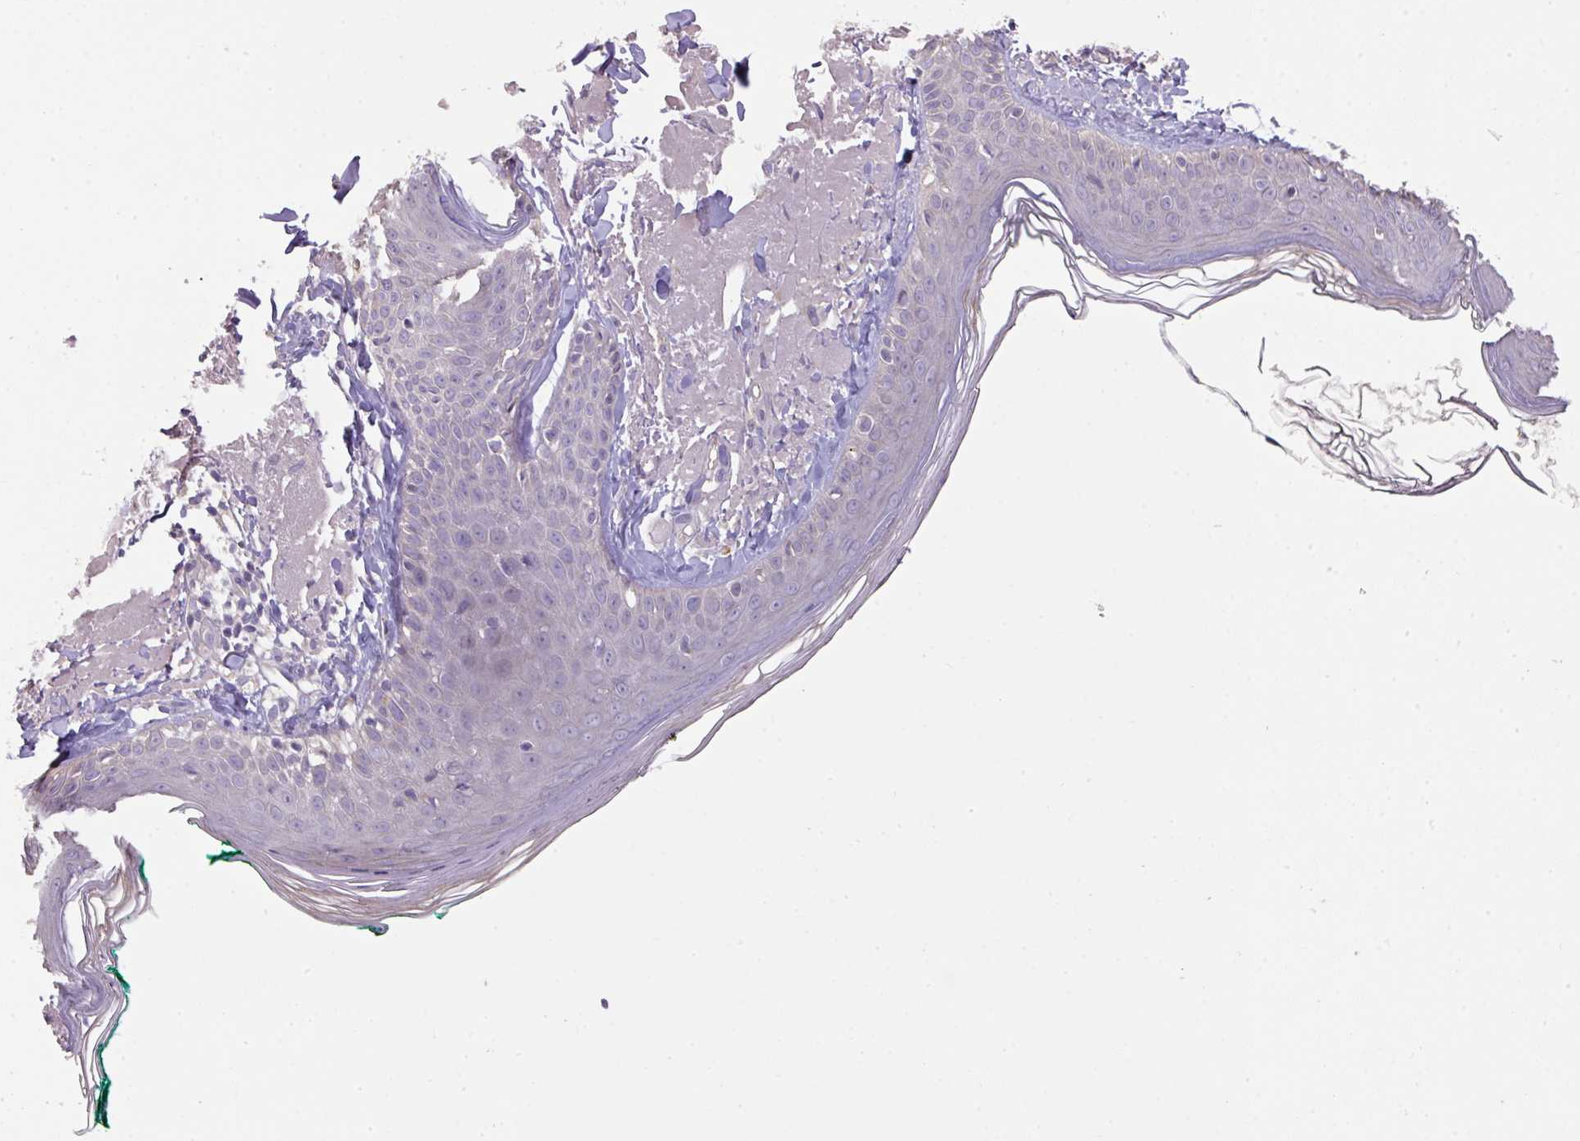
{"staining": {"intensity": "negative", "quantity": "none", "location": "none"}, "tissue": "skin", "cell_type": "Fibroblasts", "image_type": "normal", "snomed": [{"axis": "morphology", "description": "Normal tissue, NOS"}, {"axis": "morphology", "description": "Malignant melanoma, NOS"}, {"axis": "topography", "description": "Skin"}], "caption": "Fibroblasts show no significant protein staining in unremarkable skin. (IHC, brightfield microscopy, high magnification).", "gene": "PRADC1", "patient": {"sex": "male", "age": 80}}